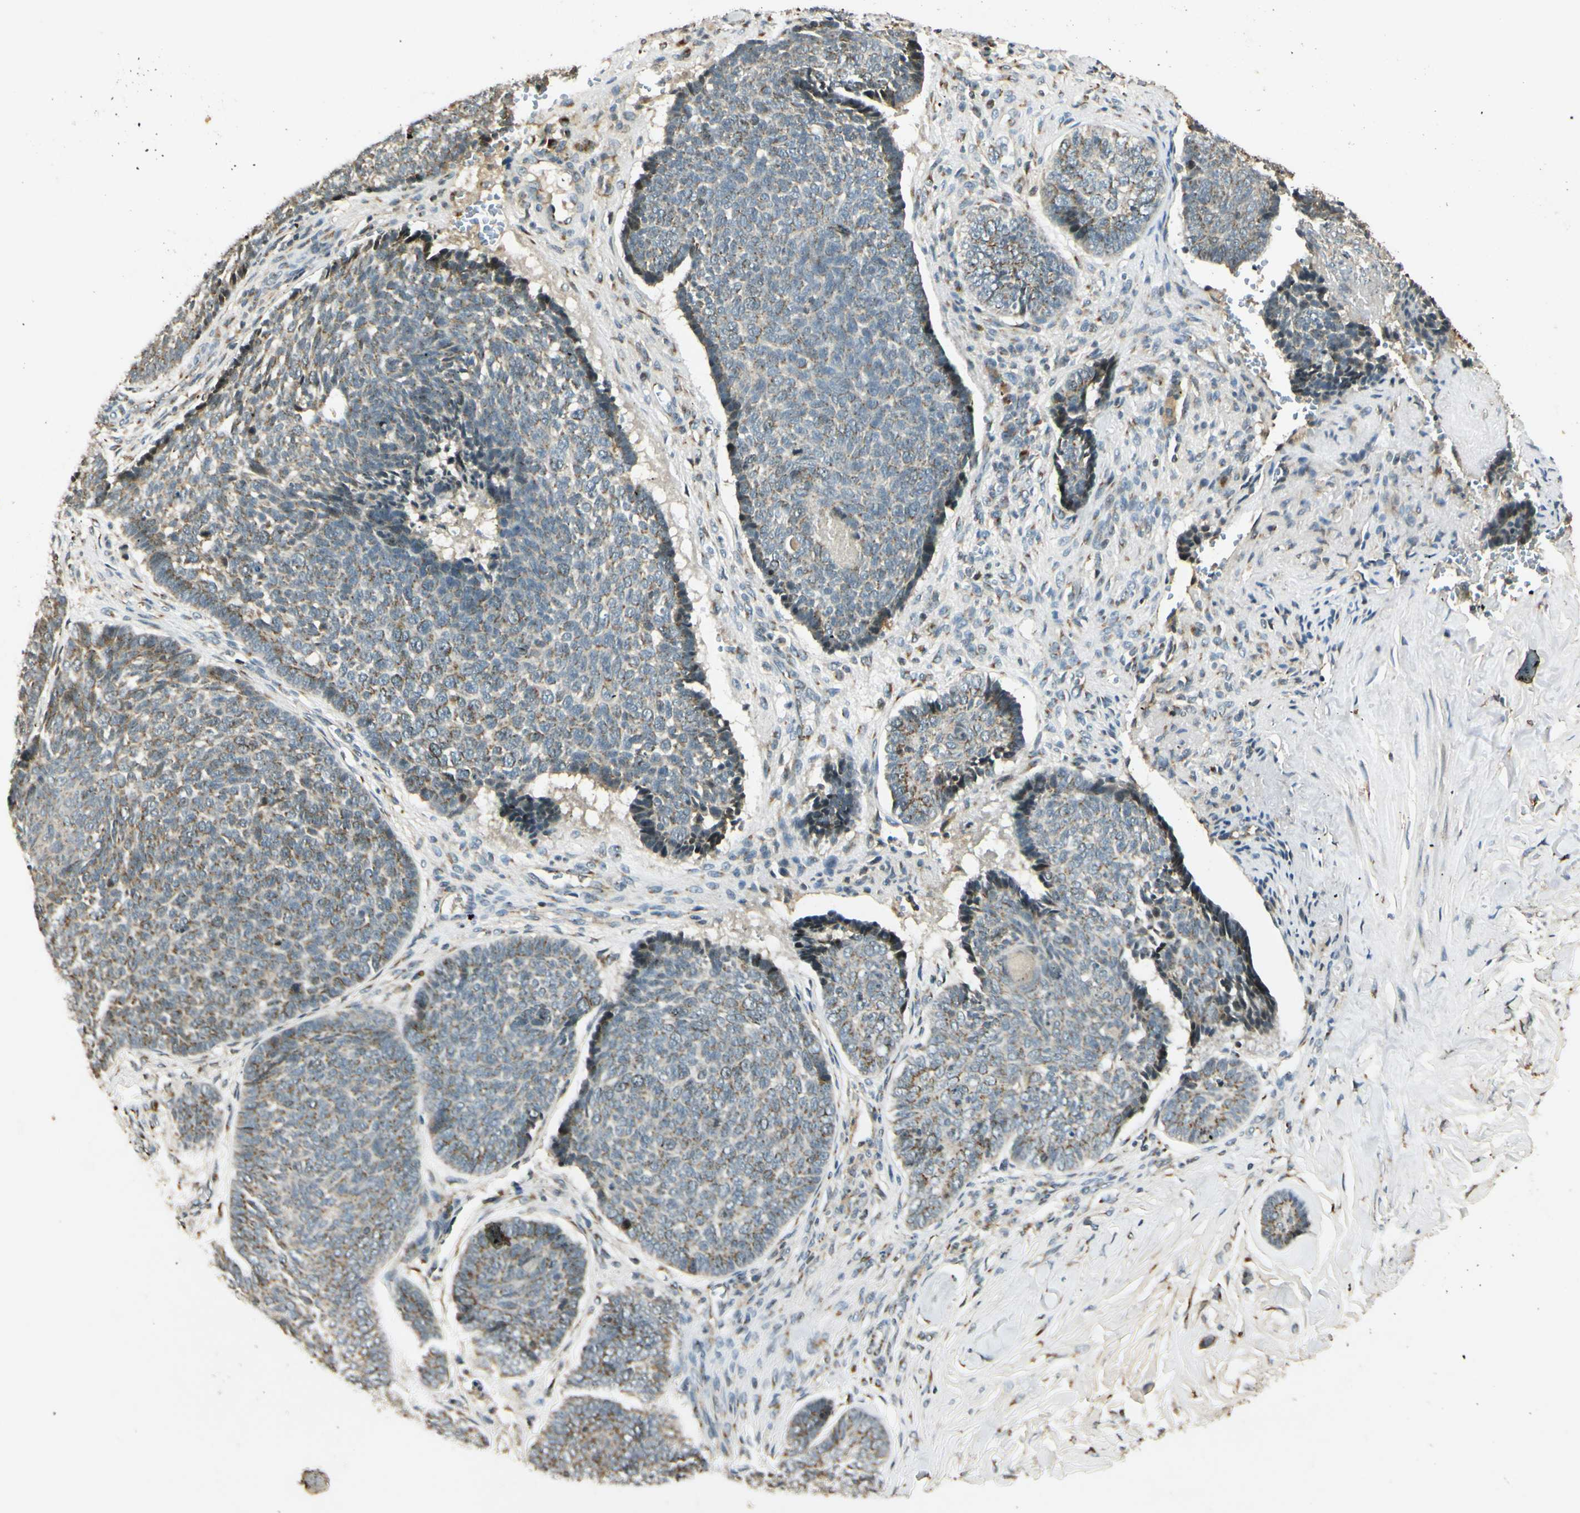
{"staining": {"intensity": "weak", "quantity": "25%-75%", "location": "cytoplasmic/membranous"}, "tissue": "skin cancer", "cell_type": "Tumor cells", "image_type": "cancer", "snomed": [{"axis": "morphology", "description": "Basal cell carcinoma"}, {"axis": "topography", "description": "Skin"}], "caption": "Weak cytoplasmic/membranous expression for a protein is seen in about 25%-75% of tumor cells of basal cell carcinoma (skin) using immunohistochemistry (IHC).", "gene": "NEO1", "patient": {"sex": "male", "age": 84}}